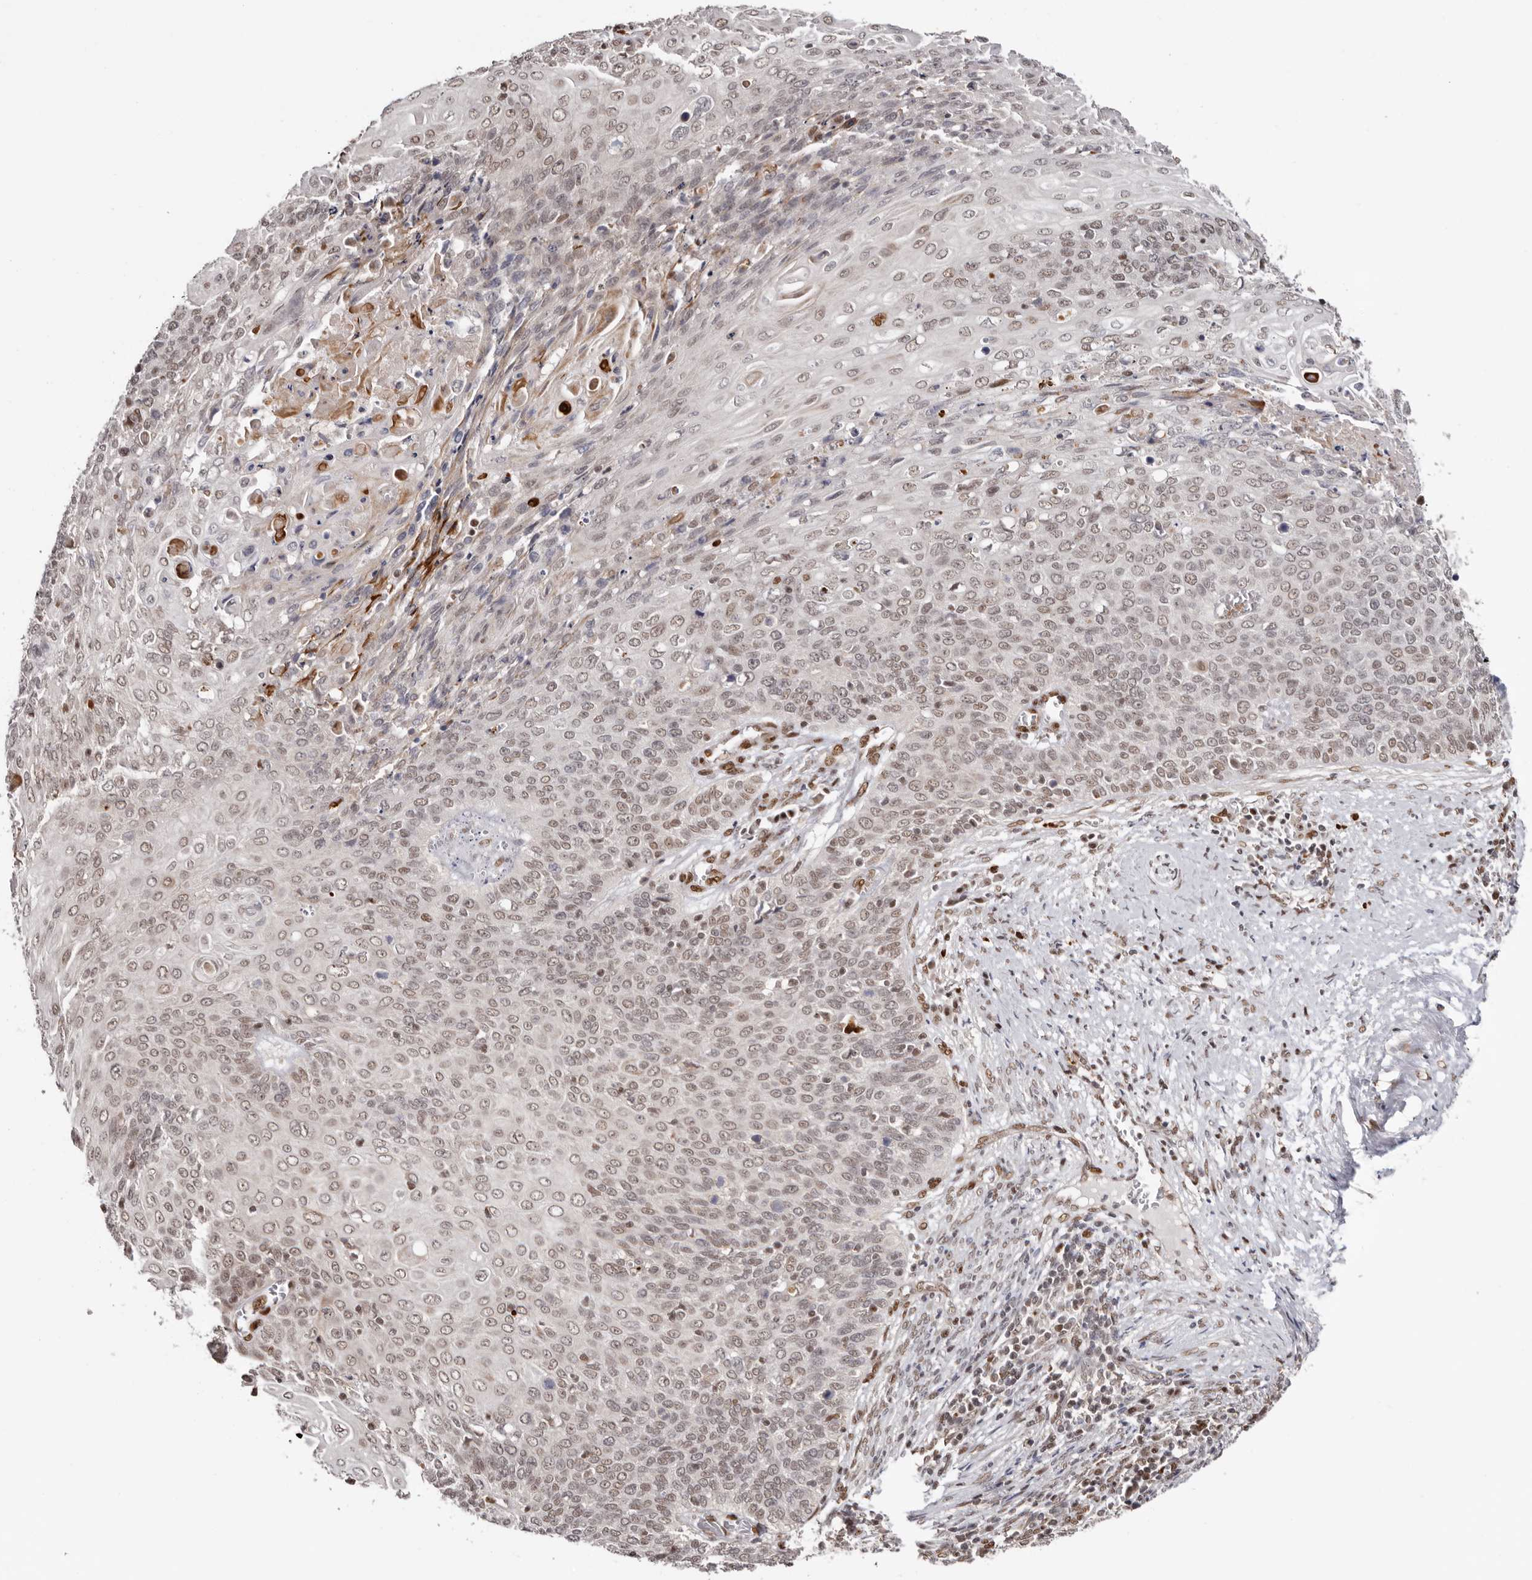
{"staining": {"intensity": "weak", "quantity": ">75%", "location": "nuclear"}, "tissue": "cervical cancer", "cell_type": "Tumor cells", "image_type": "cancer", "snomed": [{"axis": "morphology", "description": "Squamous cell carcinoma, NOS"}, {"axis": "topography", "description": "Cervix"}], "caption": "Squamous cell carcinoma (cervical) stained with DAB (3,3'-diaminobenzidine) IHC shows low levels of weak nuclear expression in about >75% of tumor cells.", "gene": "SMAD7", "patient": {"sex": "female", "age": 39}}